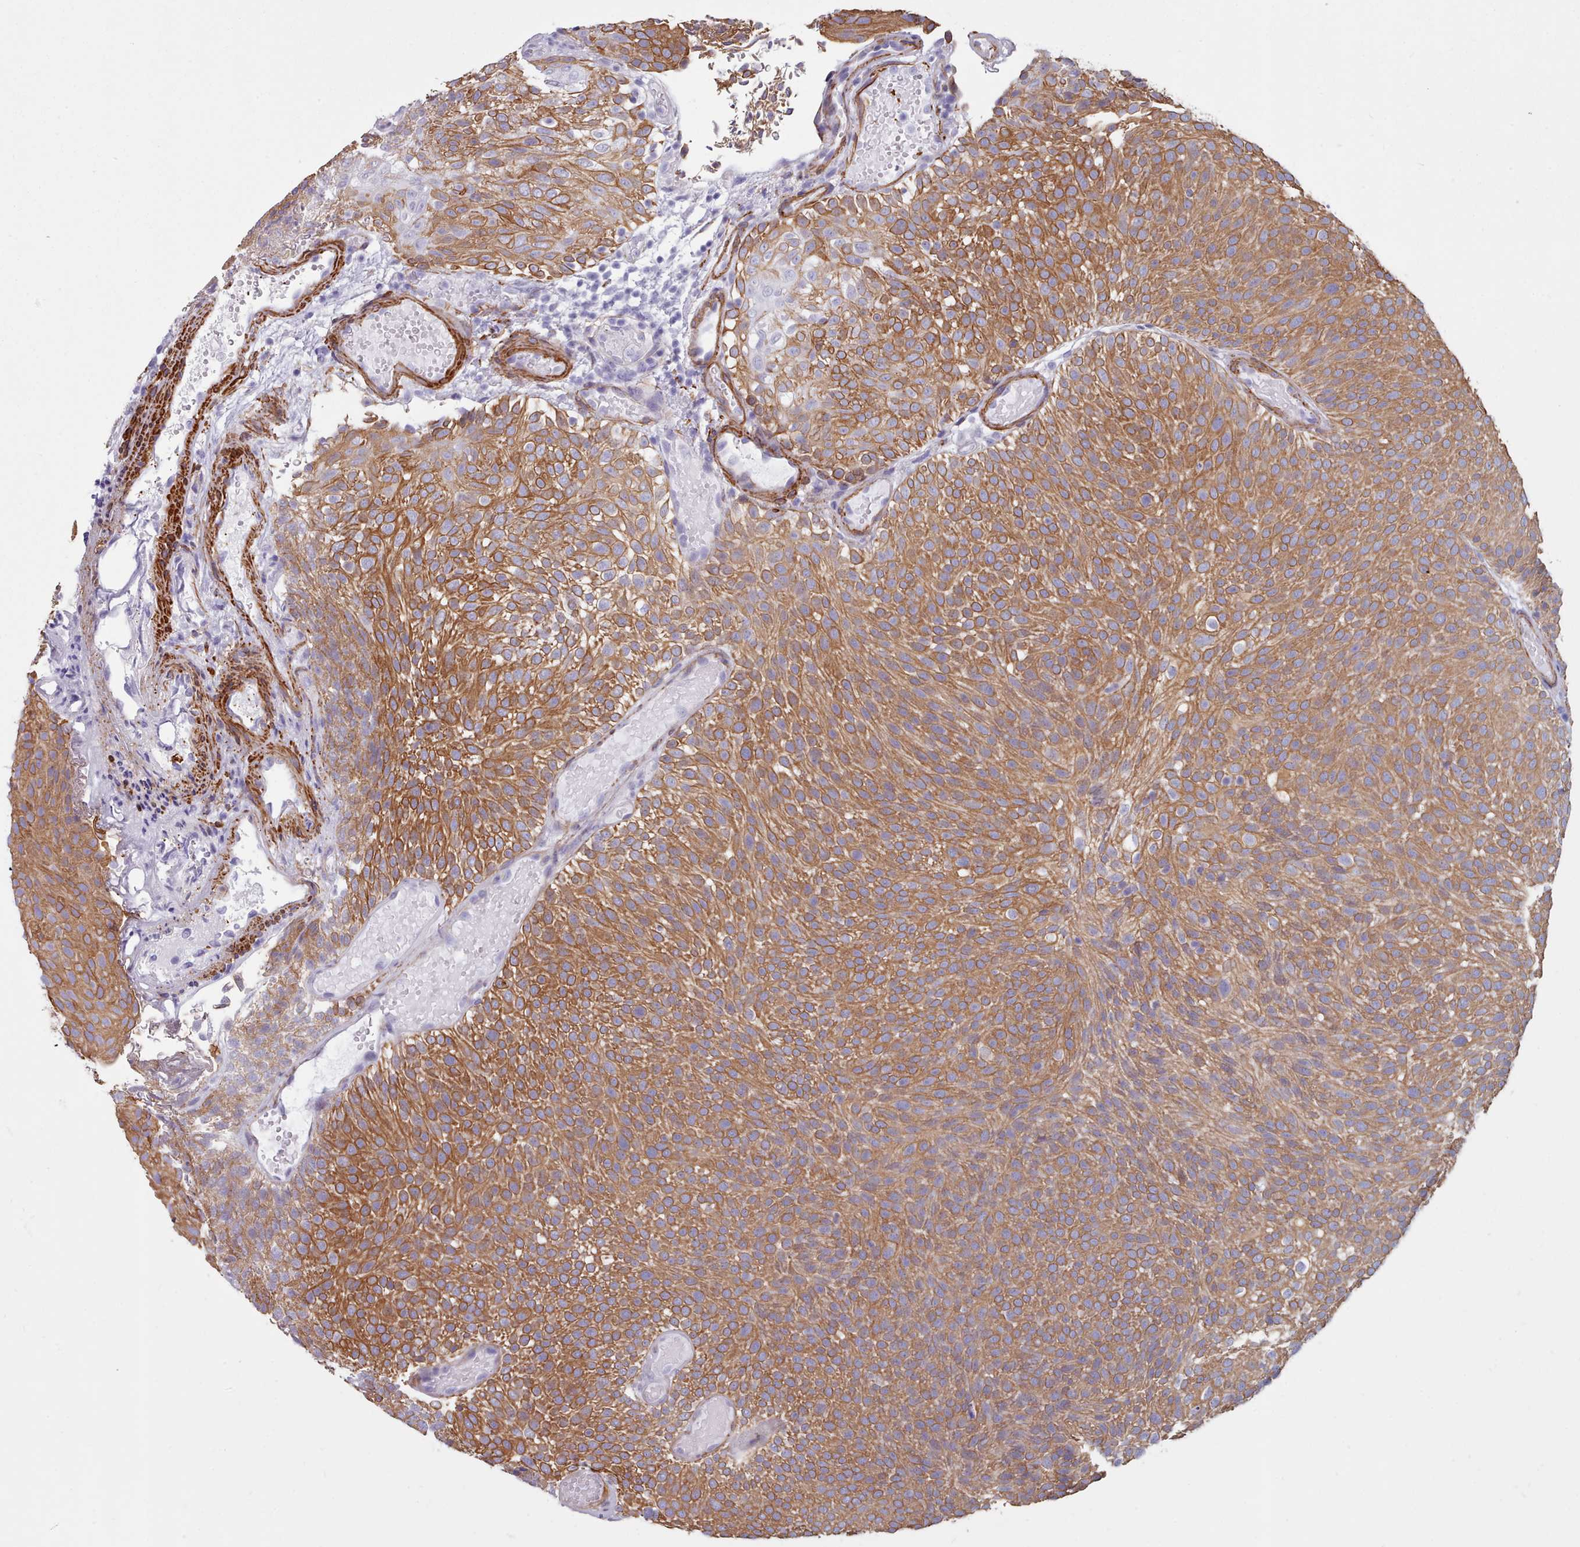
{"staining": {"intensity": "moderate", "quantity": ">75%", "location": "cytoplasmic/membranous"}, "tissue": "urothelial cancer", "cell_type": "Tumor cells", "image_type": "cancer", "snomed": [{"axis": "morphology", "description": "Urothelial carcinoma, Low grade"}, {"axis": "topography", "description": "Urinary bladder"}], "caption": "IHC micrograph of neoplastic tissue: human urothelial cancer stained using immunohistochemistry exhibits medium levels of moderate protein expression localized specifically in the cytoplasmic/membranous of tumor cells, appearing as a cytoplasmic/membranous brown color.", "gene": "FPGS", "patient": {"sex": "male", "age": 78}}